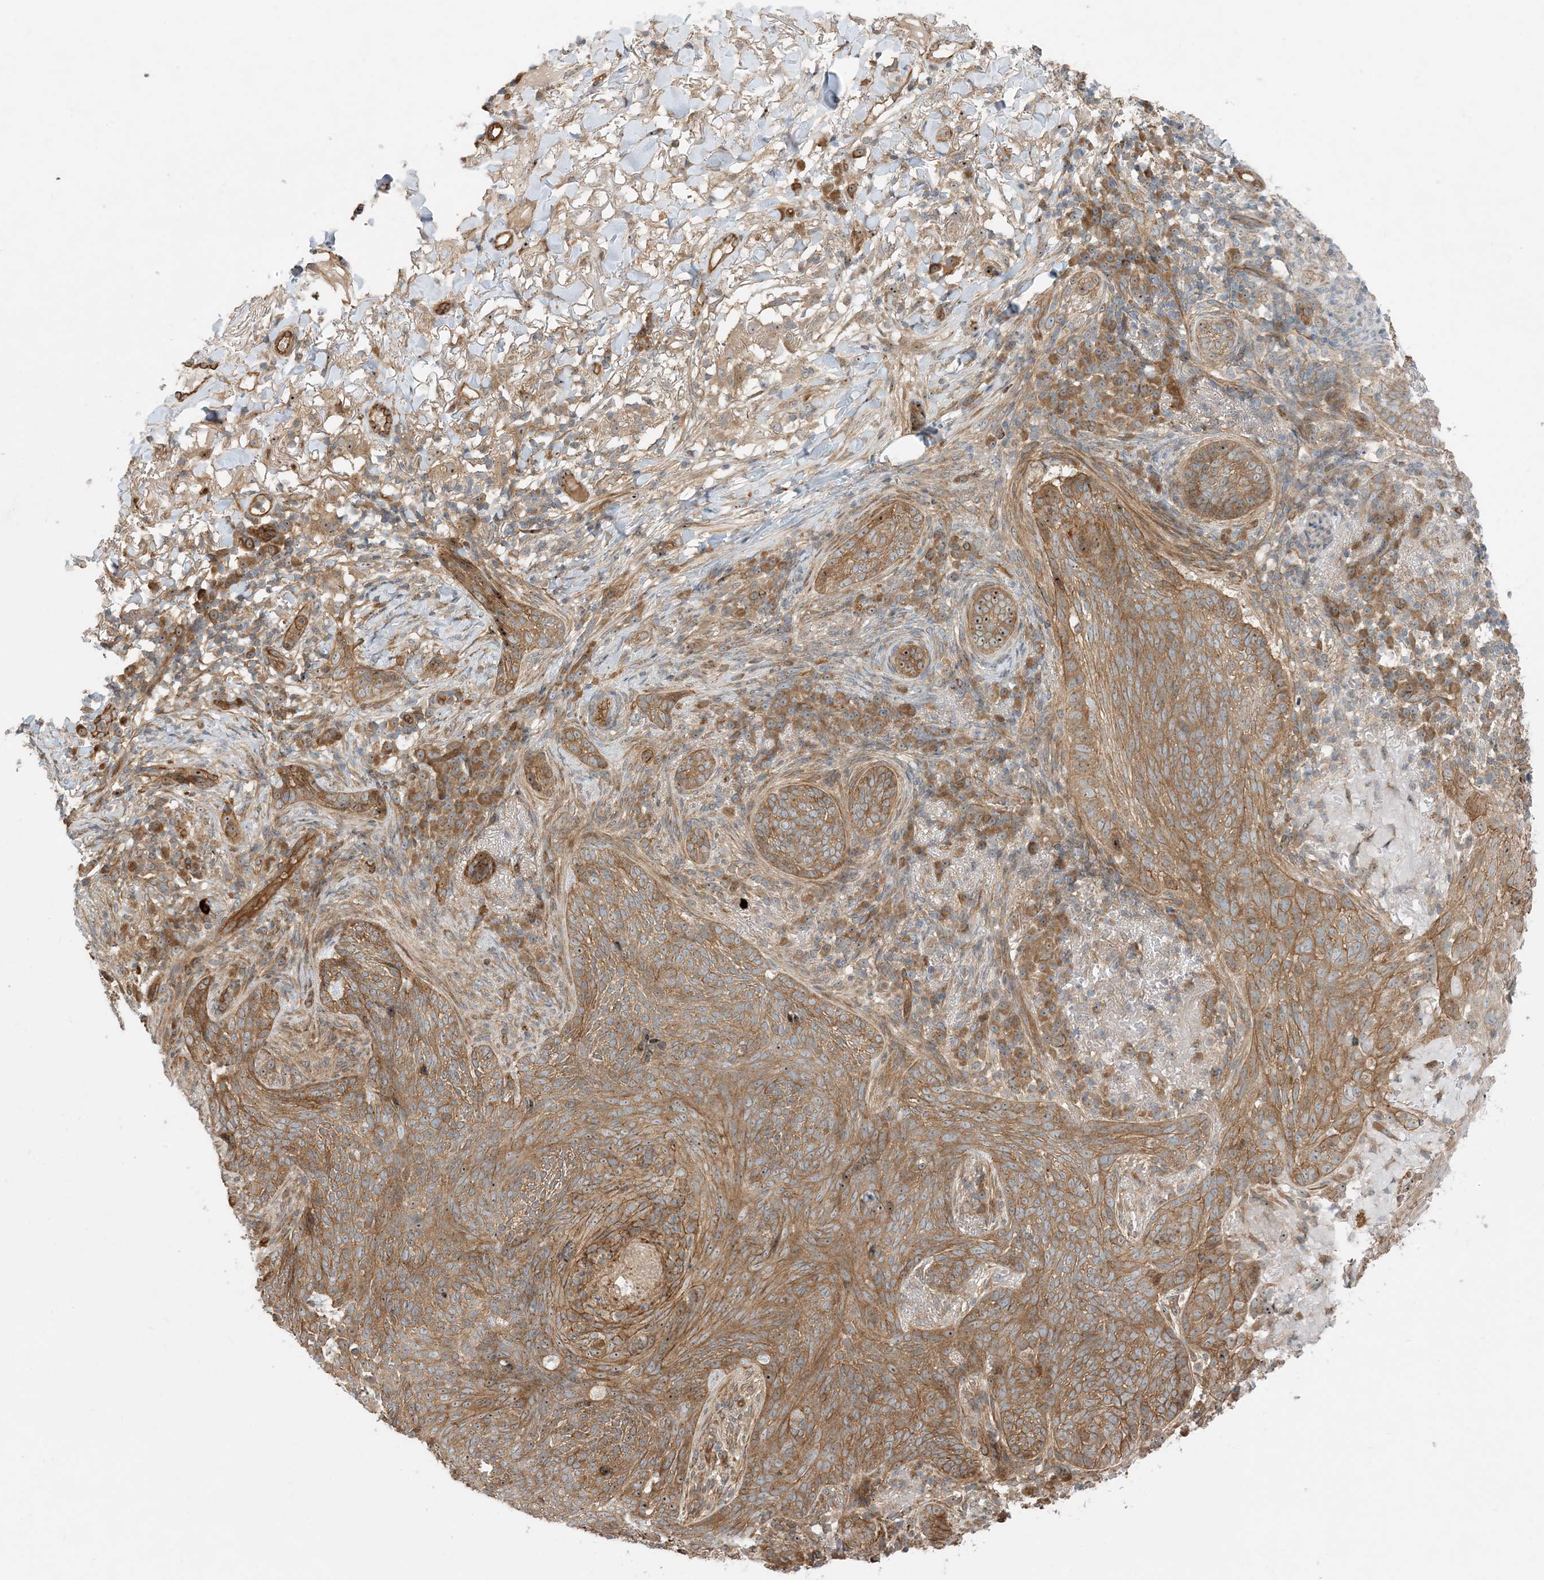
{"staining": {"intensity": "moderate", "quantity": ">75%", "location": "cytoplasmic/membranous"}, "tissue": "skin cancer", "cell_type": "Tumor cells", "image_type": "cancer", "snomed": [{"axis": "morphology", "description": "Basal cell carcinoma"}, {"axis": "topography", "description": "Skin"}], "caption": "Brown immunohistochemical staining in human basal cell carcinoma (skin) demonstrates moderate cytoplasmic/membranous positivity in about >75% of tumor cells. The protein of interest is shown in brown color, while the nuclei are stained blue.", "gene": "MYL5", "patient": {"sex": "male", "age": 85}}